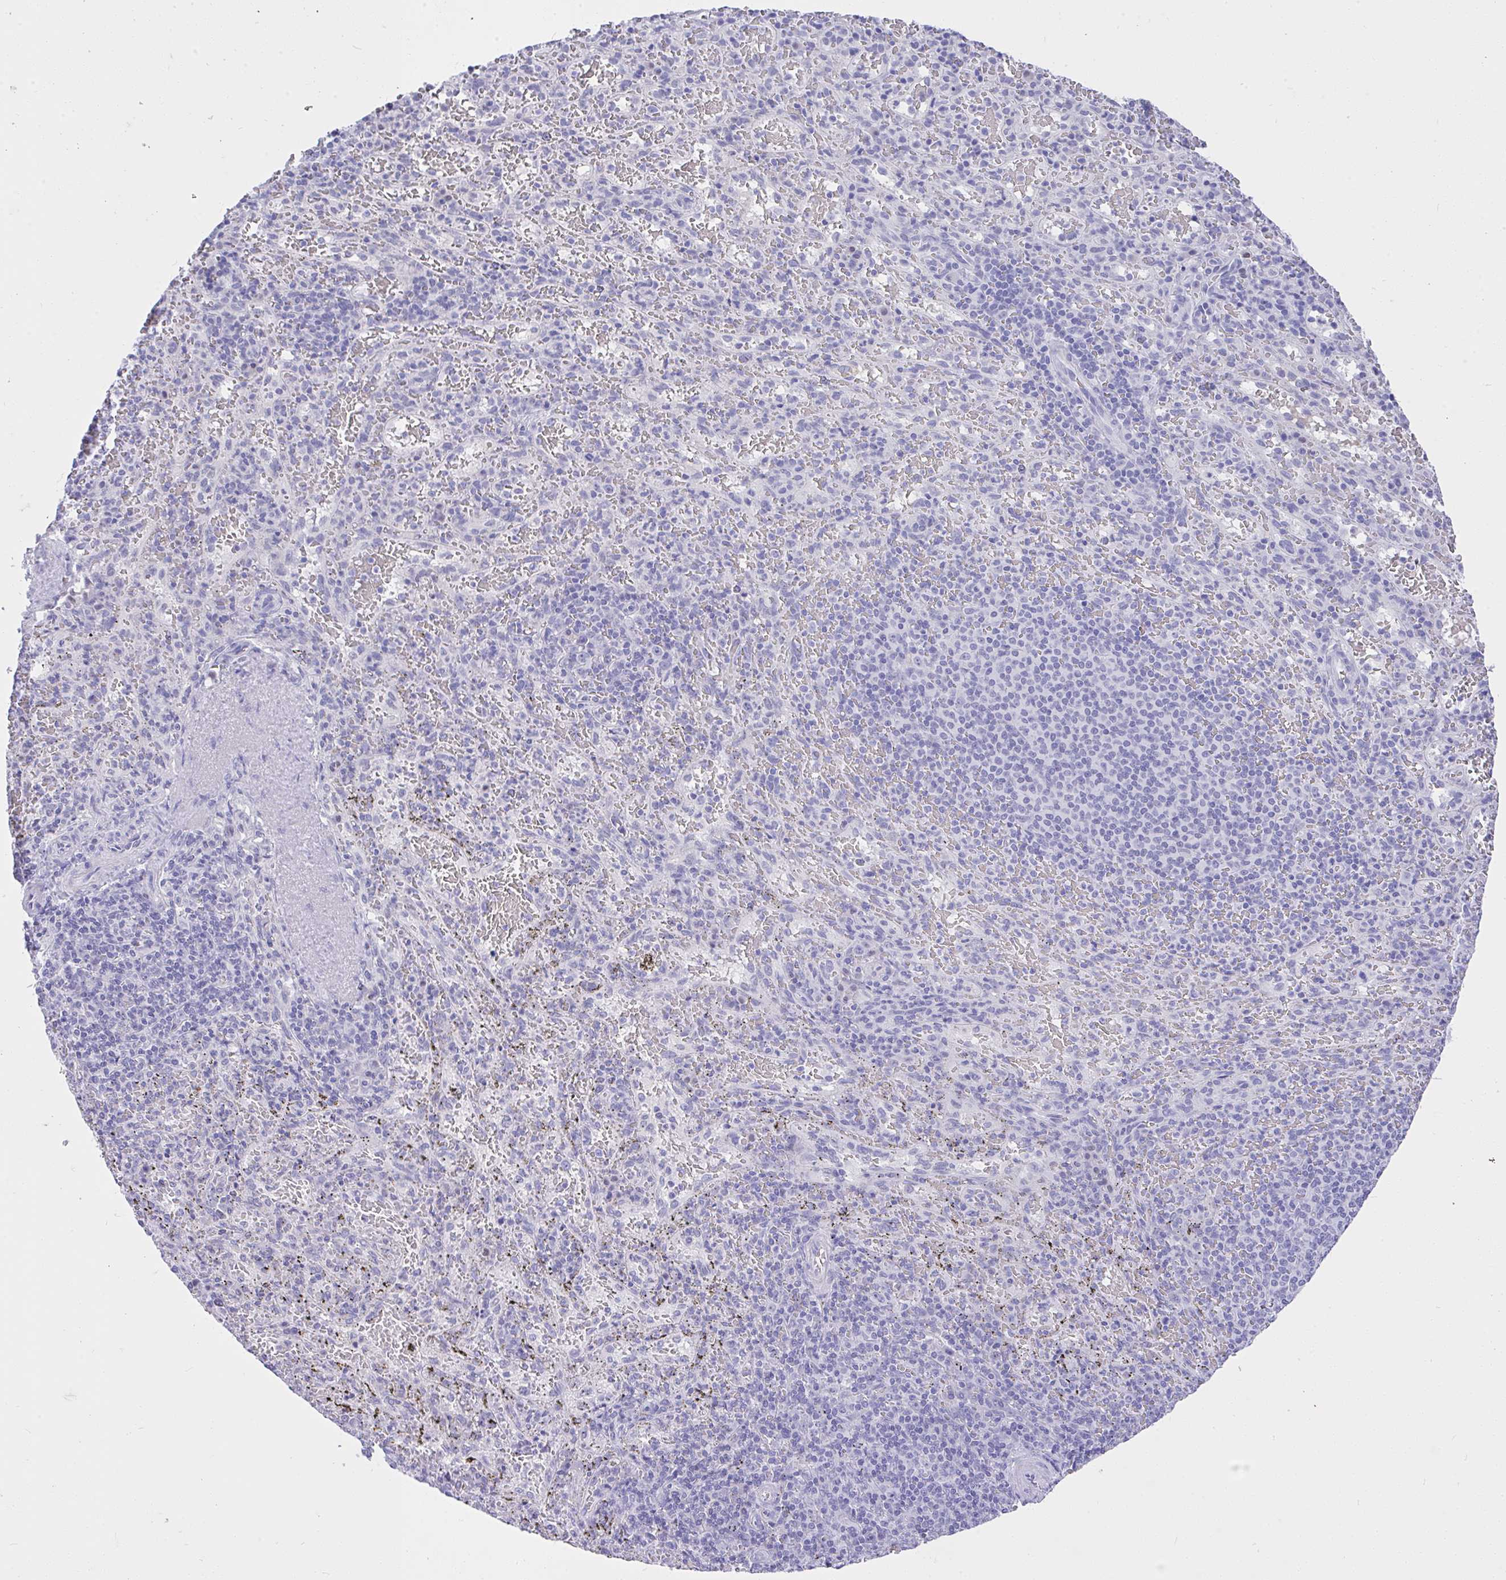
{"staining": {"intensity": "negative", "quantity": "none", "location": "none"}, "tissue": "spleen", "cell_type": "Cells in red pulp", "image_type": "normal", "snomed": [{"axis": "morphology", "description": "Normal tissue, NOS"}, {"axis": "topography", "description": "Spleen"}], "caption": "DAB immunohistochemical staining of normal spleen shows no significant expression in cells in red pulp.", "gene": "MS4A12", "patient": {"sex": "male", "age": 57}}